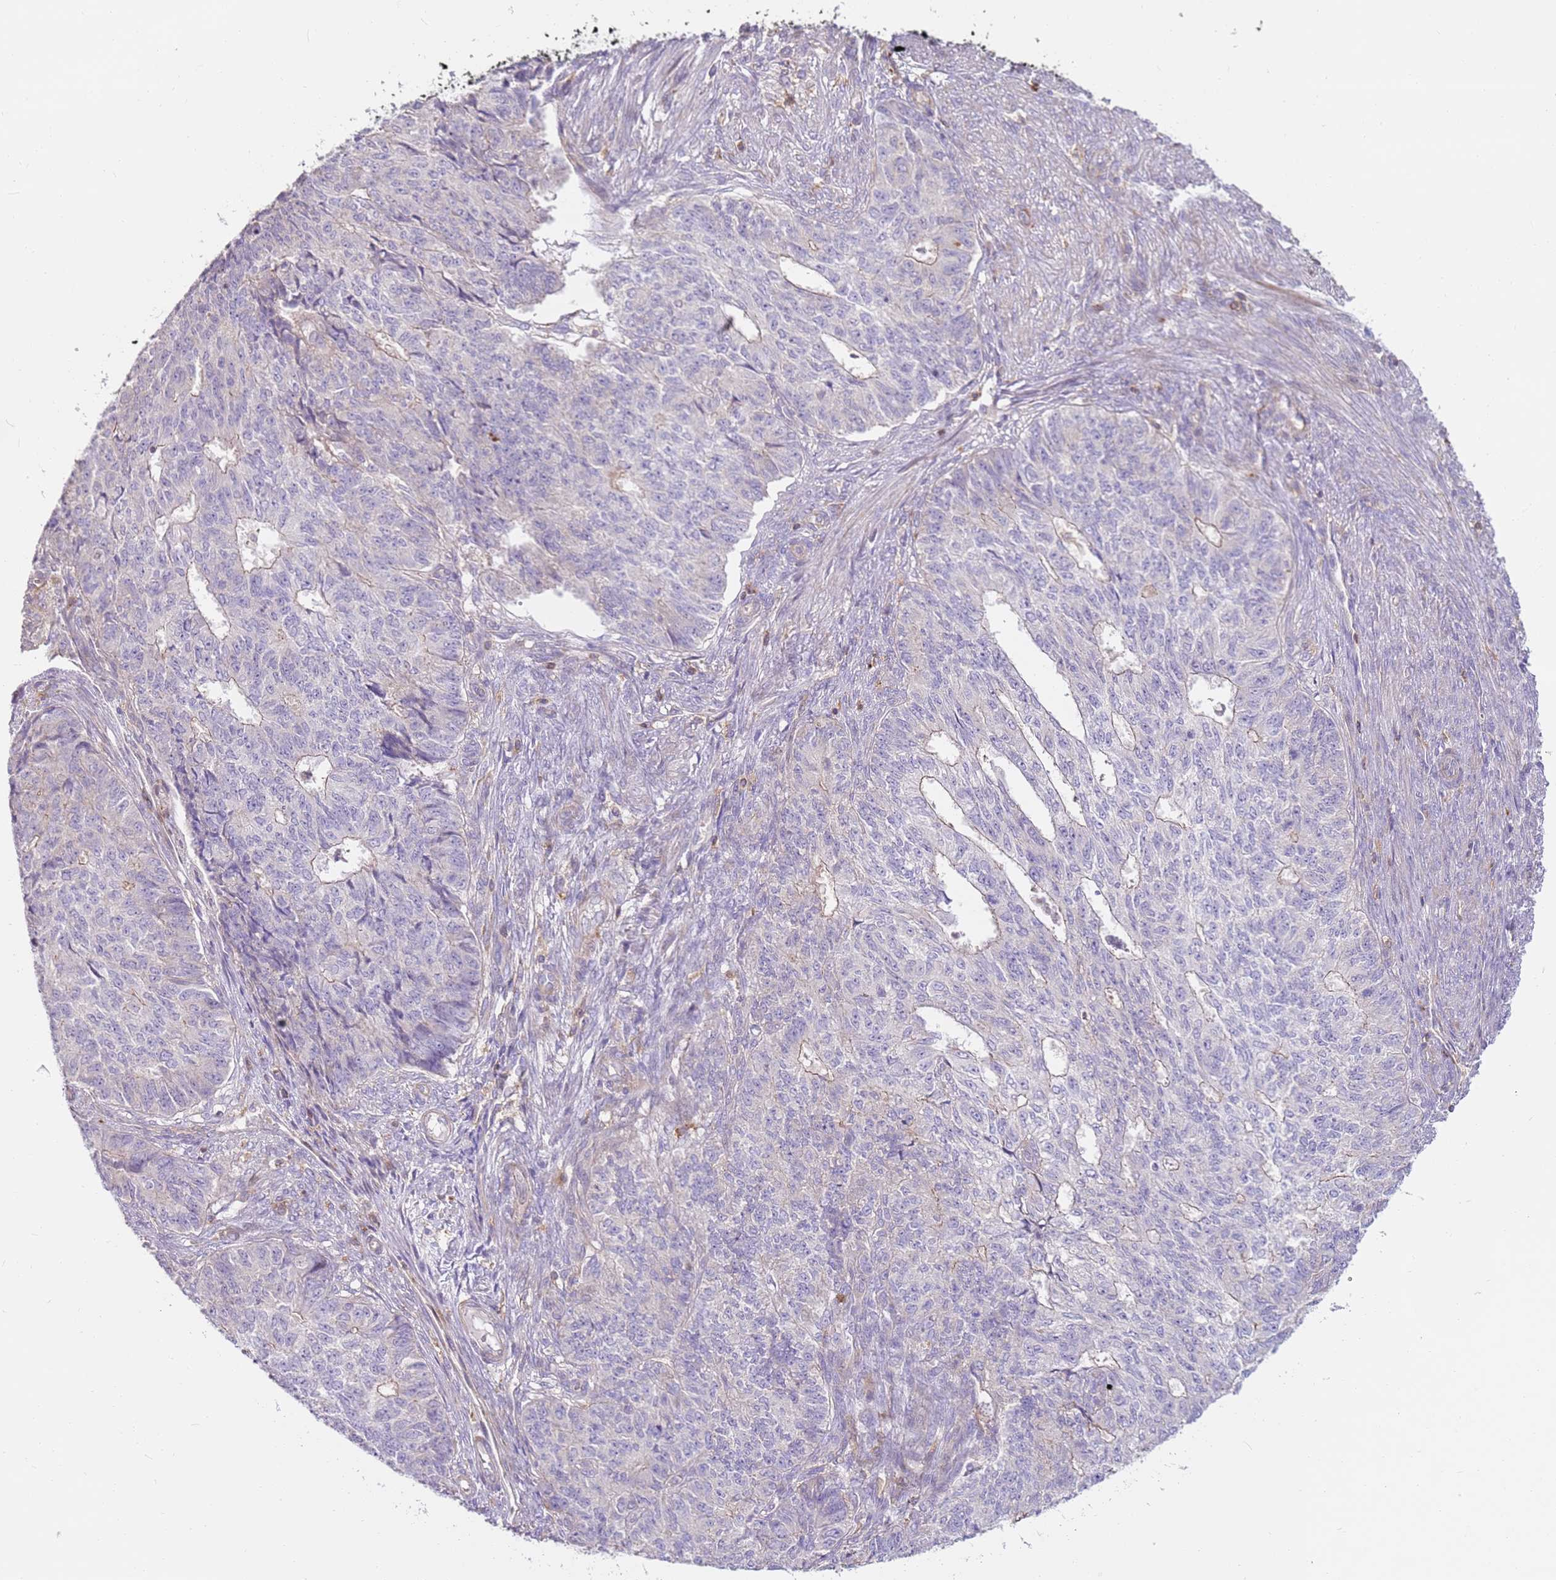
{"staining": {"intensity": "negative", "quantity": "none", "location": "none"}, "tissue": "endometrial cancer", "cell_type": "Tumor cells", "image_type": "cancer", "snomed": [{"axis": "morphology", "description": "Adenocarcinoma, NOS"}, {"axis": "topography", "description": "Endometrium"}], "caption": "Adenocarcinoma (endometrial) was stained to show a protein in brown. There is no significant expression in tumor cells. (Stains: DAB (3,3'-diaminobenzidine) immunohistochemistry with hematoxylin counter stain, Microscopy: brightfield microscopy at high magnification).", "gene": "FPR1", "patient": {"sex": "female", "age": 32}}